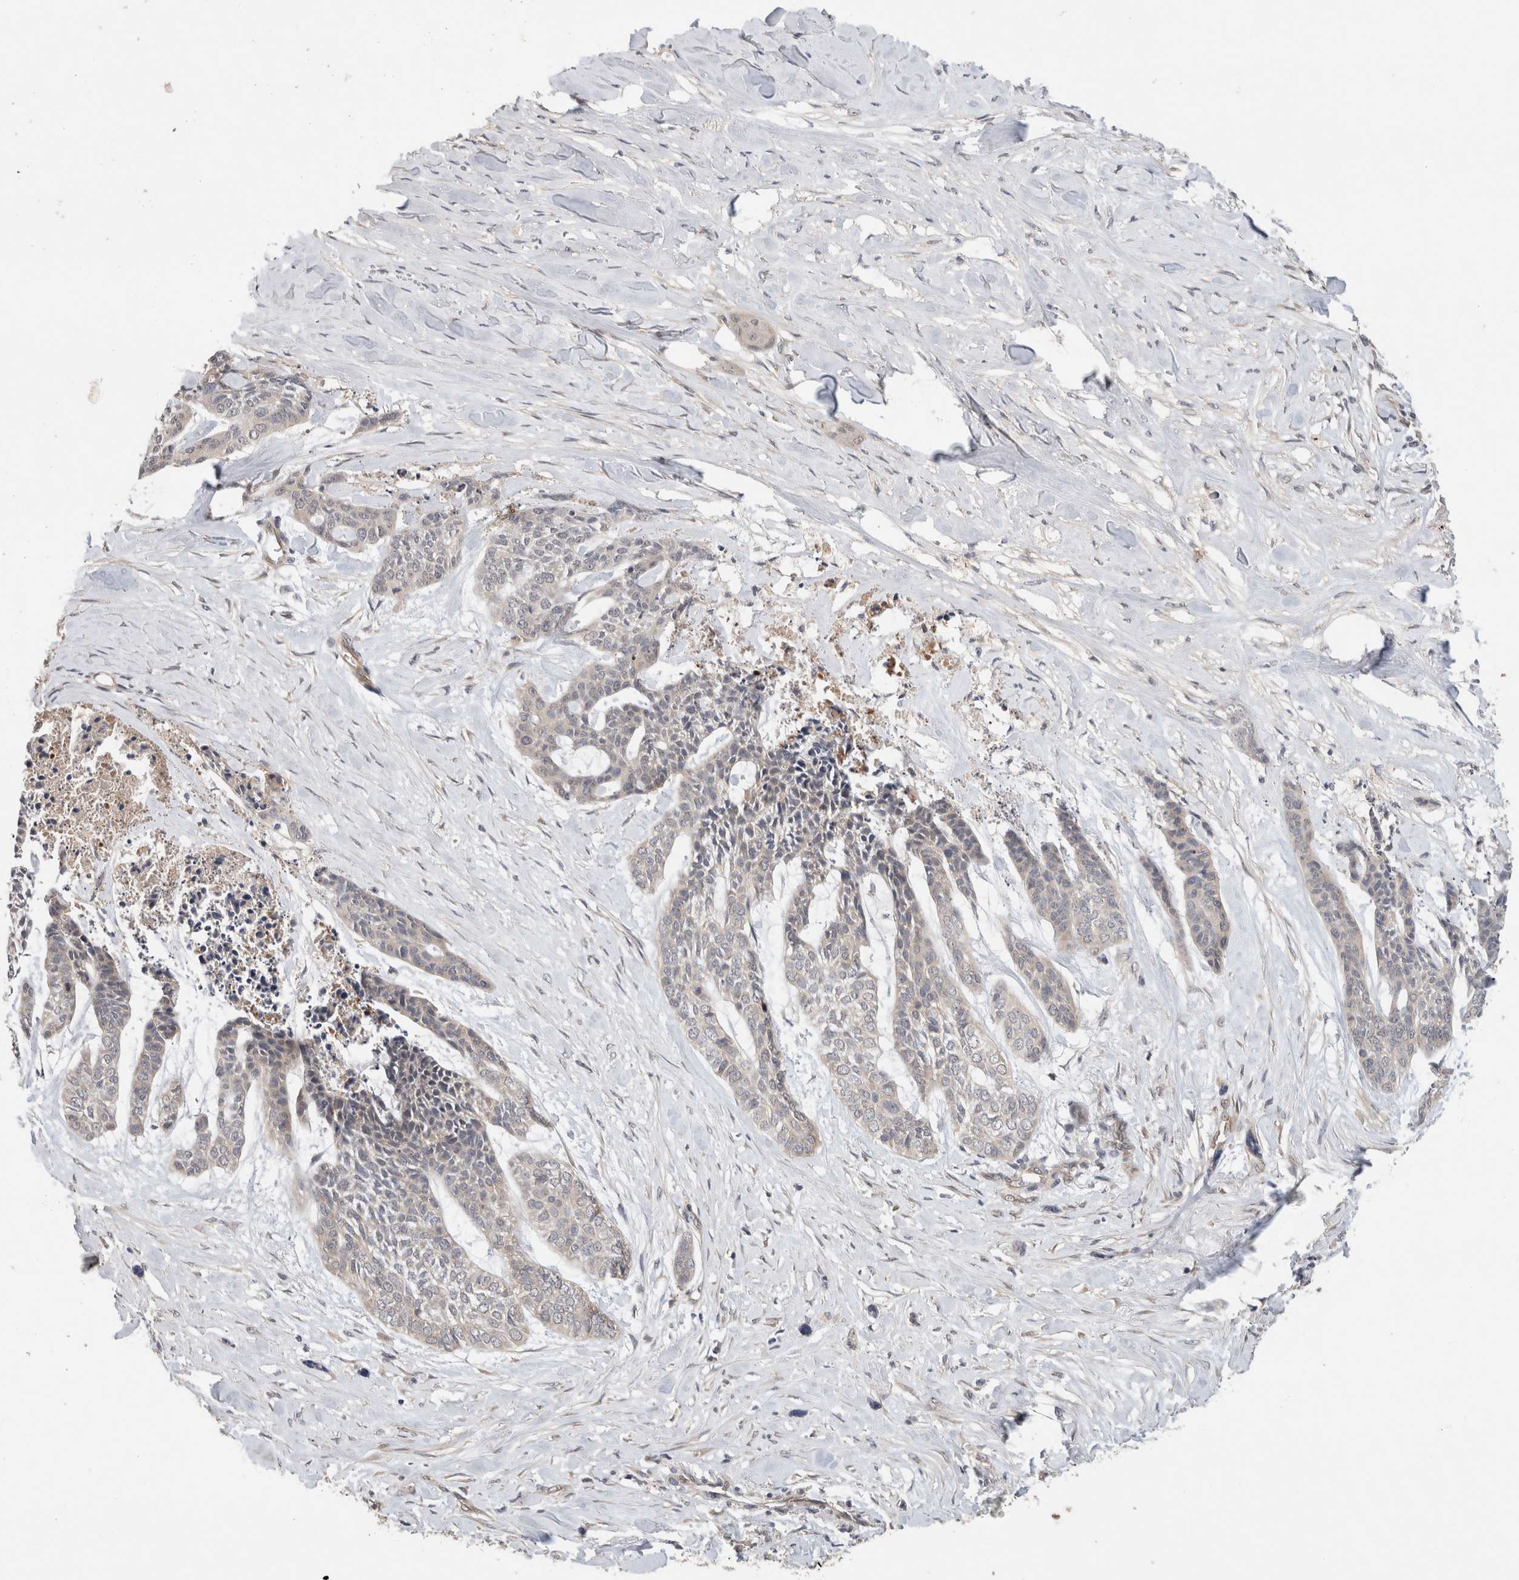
{"staining": {"intensity": "negative", "quantity": "none", "location": "none"}, "tissue": "skin cancer", "cell_type": "Tumor cells", "image_type": "cancer", "snomed": [{"axis": "morphology", "description": "Basal cell carcinoma"}, {"axis": "topography", "description": "Skin"}], "caption": "DAB (3,3'-diaminobenzidine) immunohistochemical staining of human basal cell carcinoma (skin) shows no significant positivity in tumor cells. (Stains: DAB IHC with hematoxylin counter stain, Microscopy: brightfield microscopy at high magnification).", "gene": "SGK1", "patient": {"sex": "female", "age": 64}}